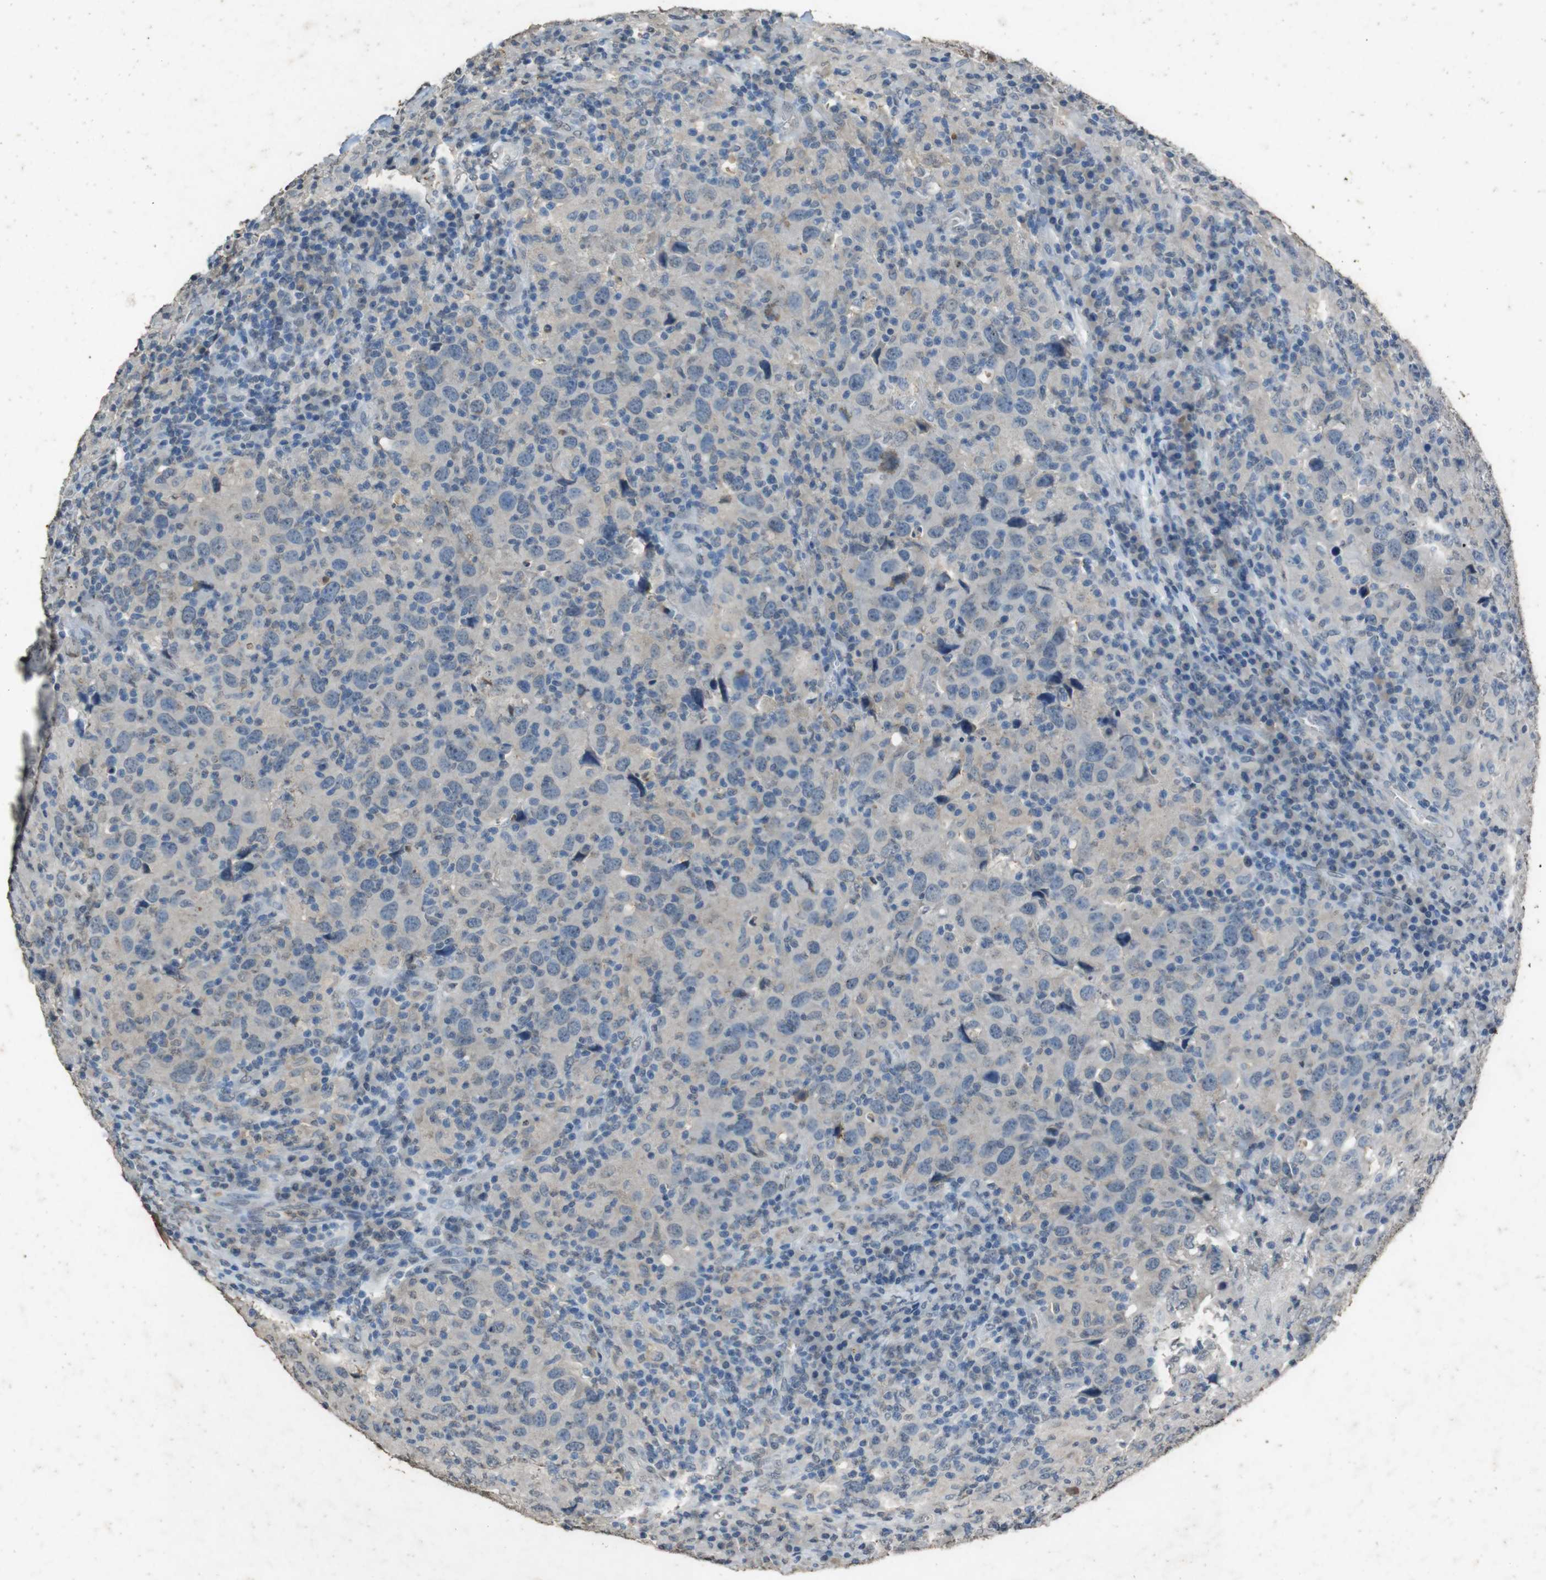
{"staining": {"intensity": "negative", "quantity": "none", "location": "none"}, "tissue": "head and neck cancer", "cell_type": "Tumor cells", "image_type": "cancer", "snomed": [{"axis": "morphology", "description": "Adenocarcinoma, NOS"}, {"axis": "topography", "description": "Salivary gland"}, {"axis": "topography", "description": "Head-Neck"}], "caption": "Immunohistochemistry (IHC) micrograph of neoplastic tissue: human head and neck adenocarcinoma stained with DAB (3,3'-diaminobenzidine) displays no significant protein expression in tumor cells.", "gene": "STBD1", "patient": {"sex": "female", "age": 65}}